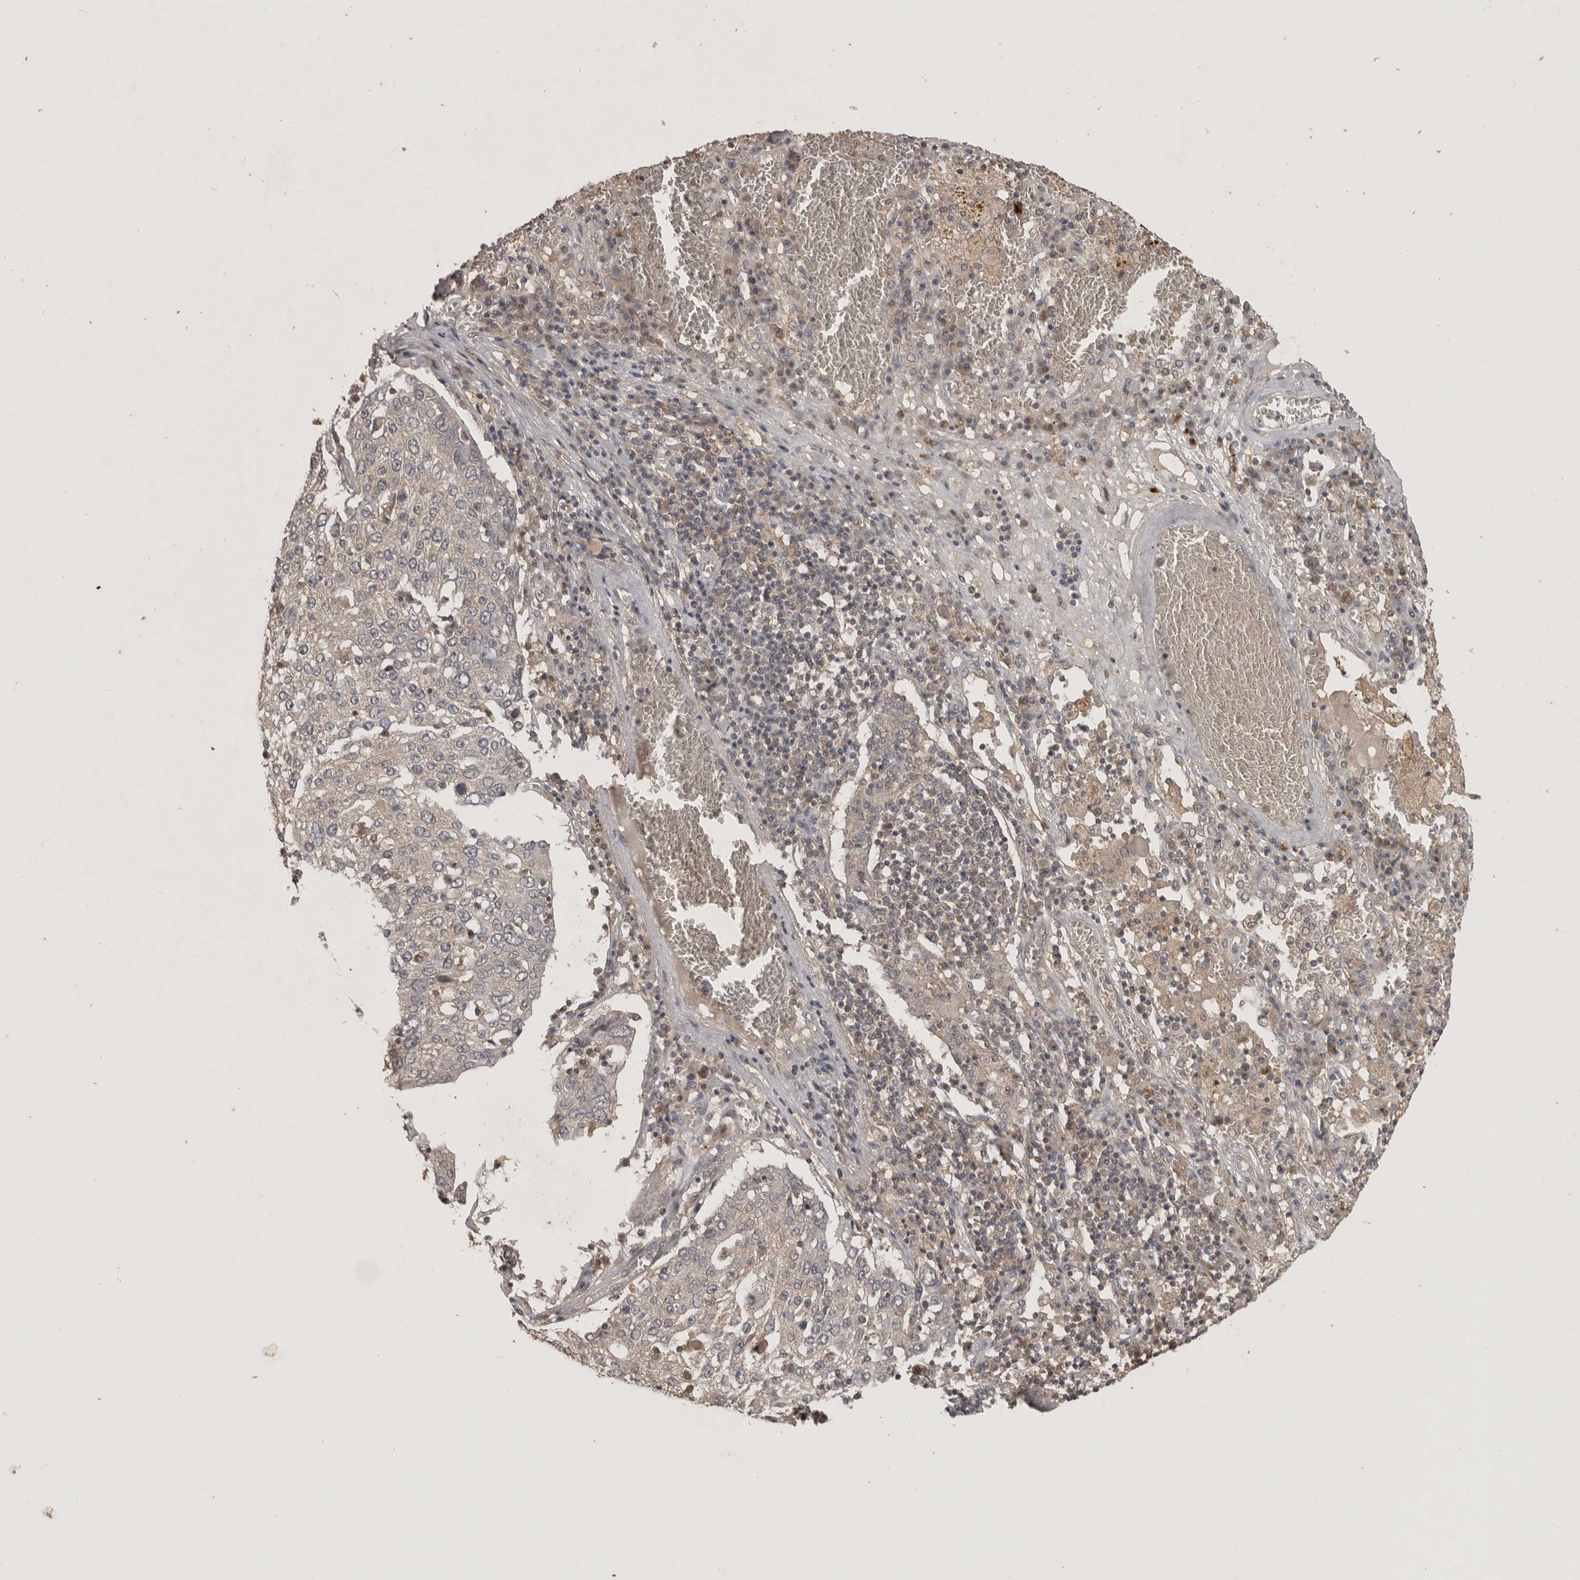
{"staining": {"intensity": "weak", "quantity": "<25%", "location": "cytoplasmic/membranous"}, "tissue": "lung cancer", "cell_type": "Tumor cells", "image_type": "cancer", "snomed": [{"axis": "morphology", "description": "Squamous cell carcinoma, NOS"}, {"axis": "topography", "description": "Lung"}], "caption": "Immunohistochemistry (IHC) micrograph of squamous cell carcinoma (lung) stained for a protein (brown), which exhibits no positivity in tumor cells. Brightfield microscopy of IHC stained with DAB (3,3'-diaminobenzidine) (brown) and hematoxylin (blue), captured at high magnification.", "gene": "ADAMTS4", "patient": {"sex": "male", "age": 65}}